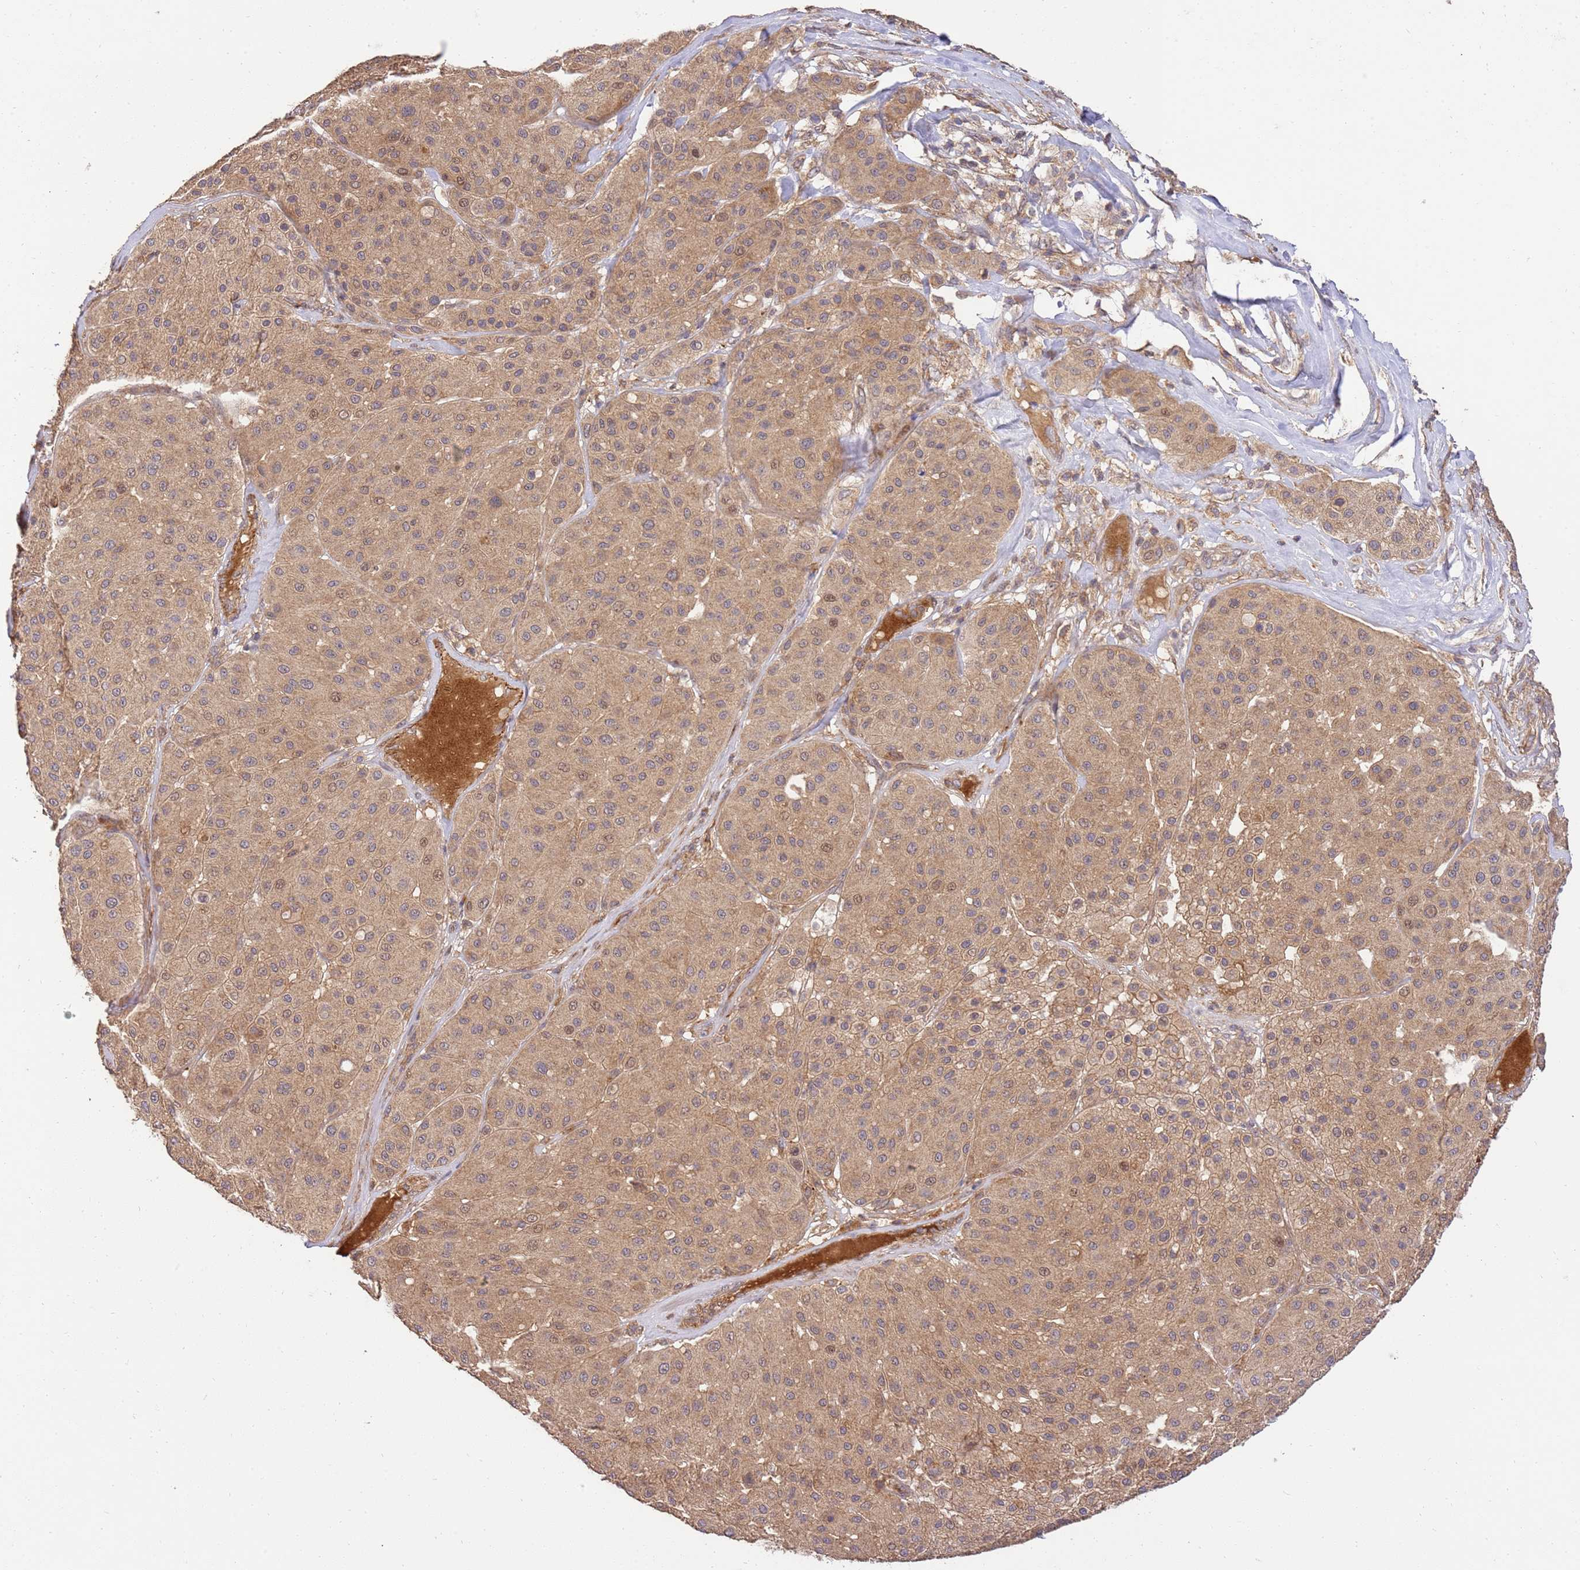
{"staining": {"intensity": "weak", "quantity": ">75%", "location": "cytoplasmic/membranous,nuclear"}, "tissue": "melanoma", "cell_type": "Tumor cells", "image_type": "cancer", "snomed": [{"axis": "morphology", "description": "Malignant melanoma, Metastatic site"}, {"axis": "topography", "description": "Smooth muscle"}], "caption": "An image of malignant melanoma (metastatic site) stained for a protein exhibits weak cytoplasmic/membranous and nuclear brown staining in tumor cells.", "gene": "GAREM1", "patient": {"sex": "male", "age": 41}}